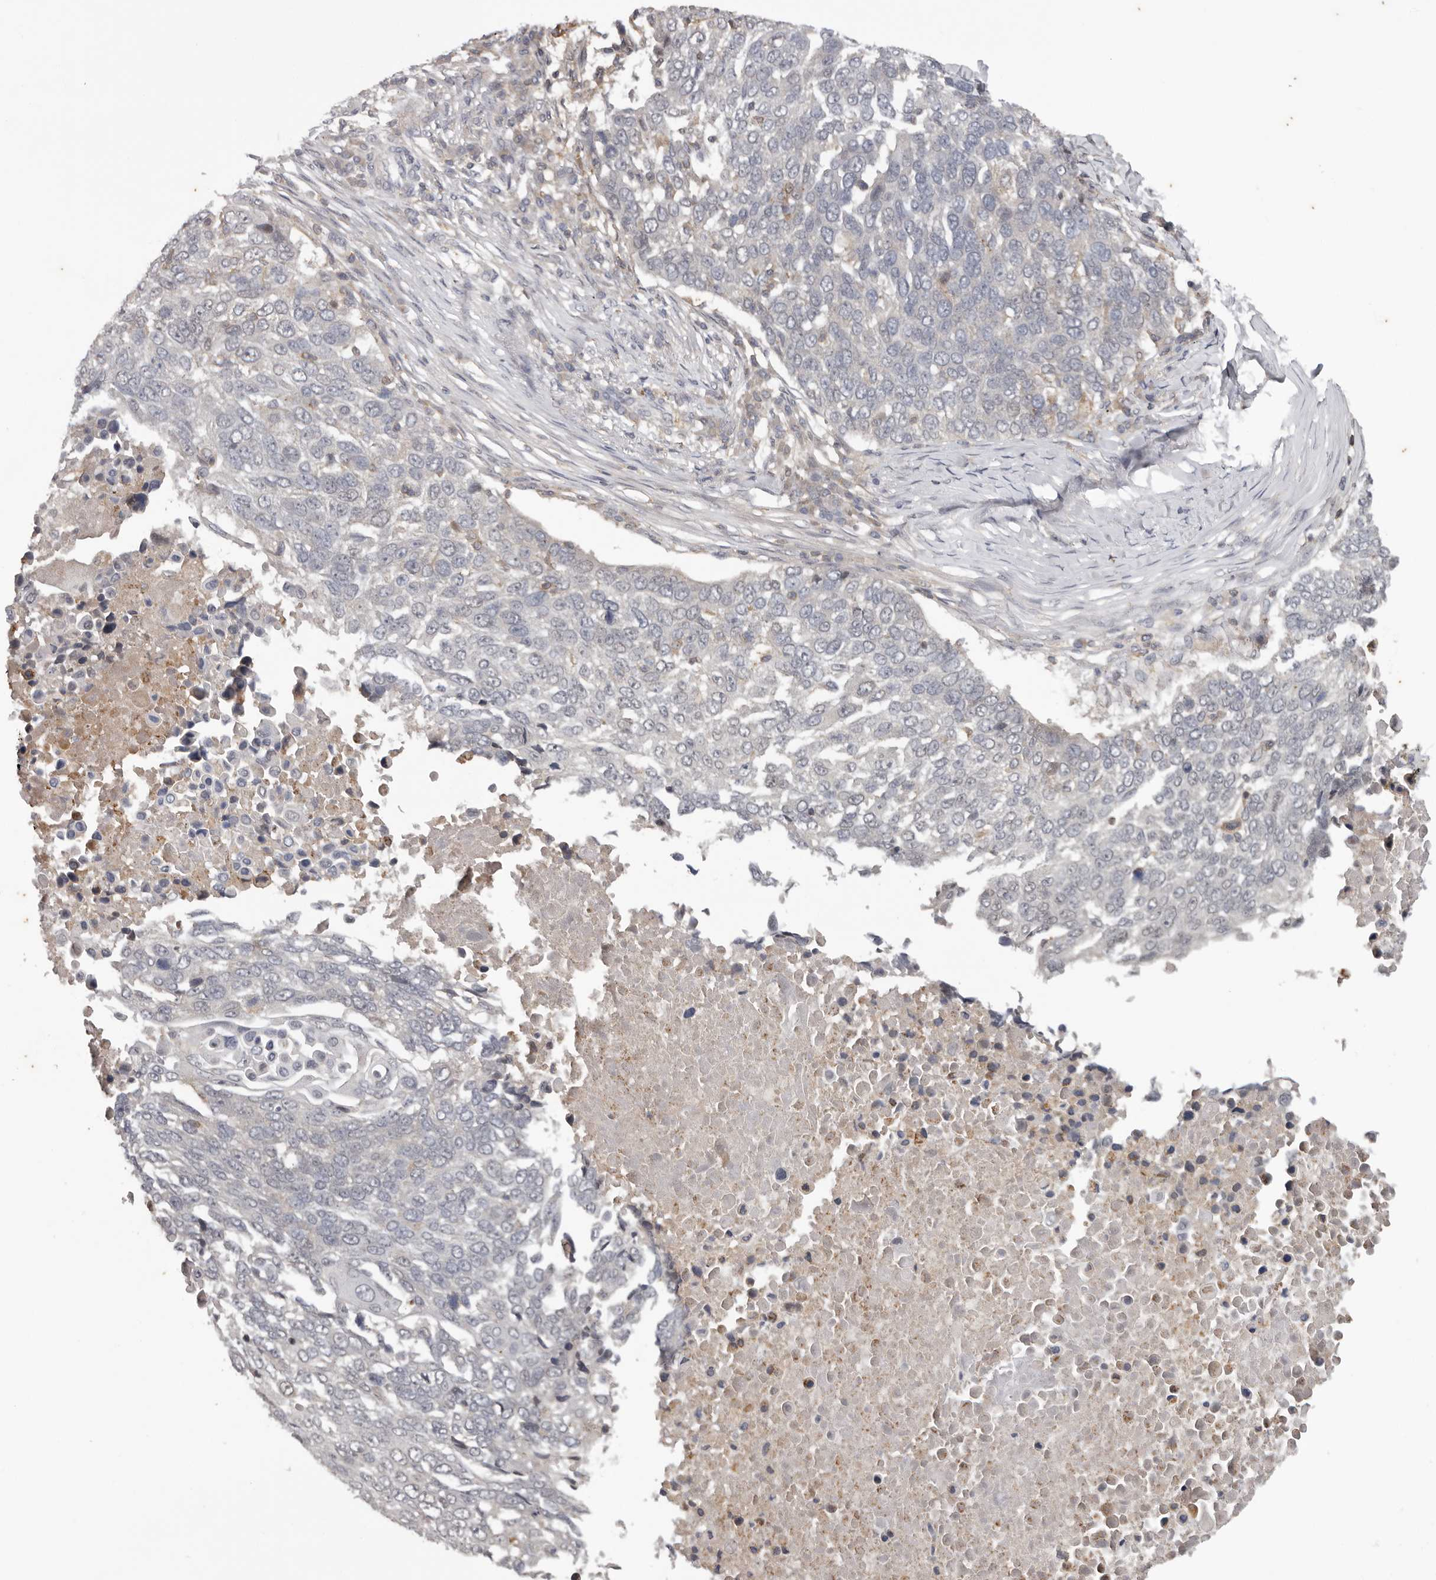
{"staining": {"intensity": "negative", "quantity": "none", "location": "none"}, "tissue": "lung cancer", "cell_type": "Tumor cells", "image_type": "cancer", "snomed": [{"axis": "morphology", "description": "Squamous cell carcinoma, NOS"}, {"axis": "topography", "description": "Lung"}], "caption": "A histopathology image of lung cancer stained for a protein displays no brown staining in tumor cells.", "gene": "ANKRD44", "patient": {"sex": "male", "age": 66}}